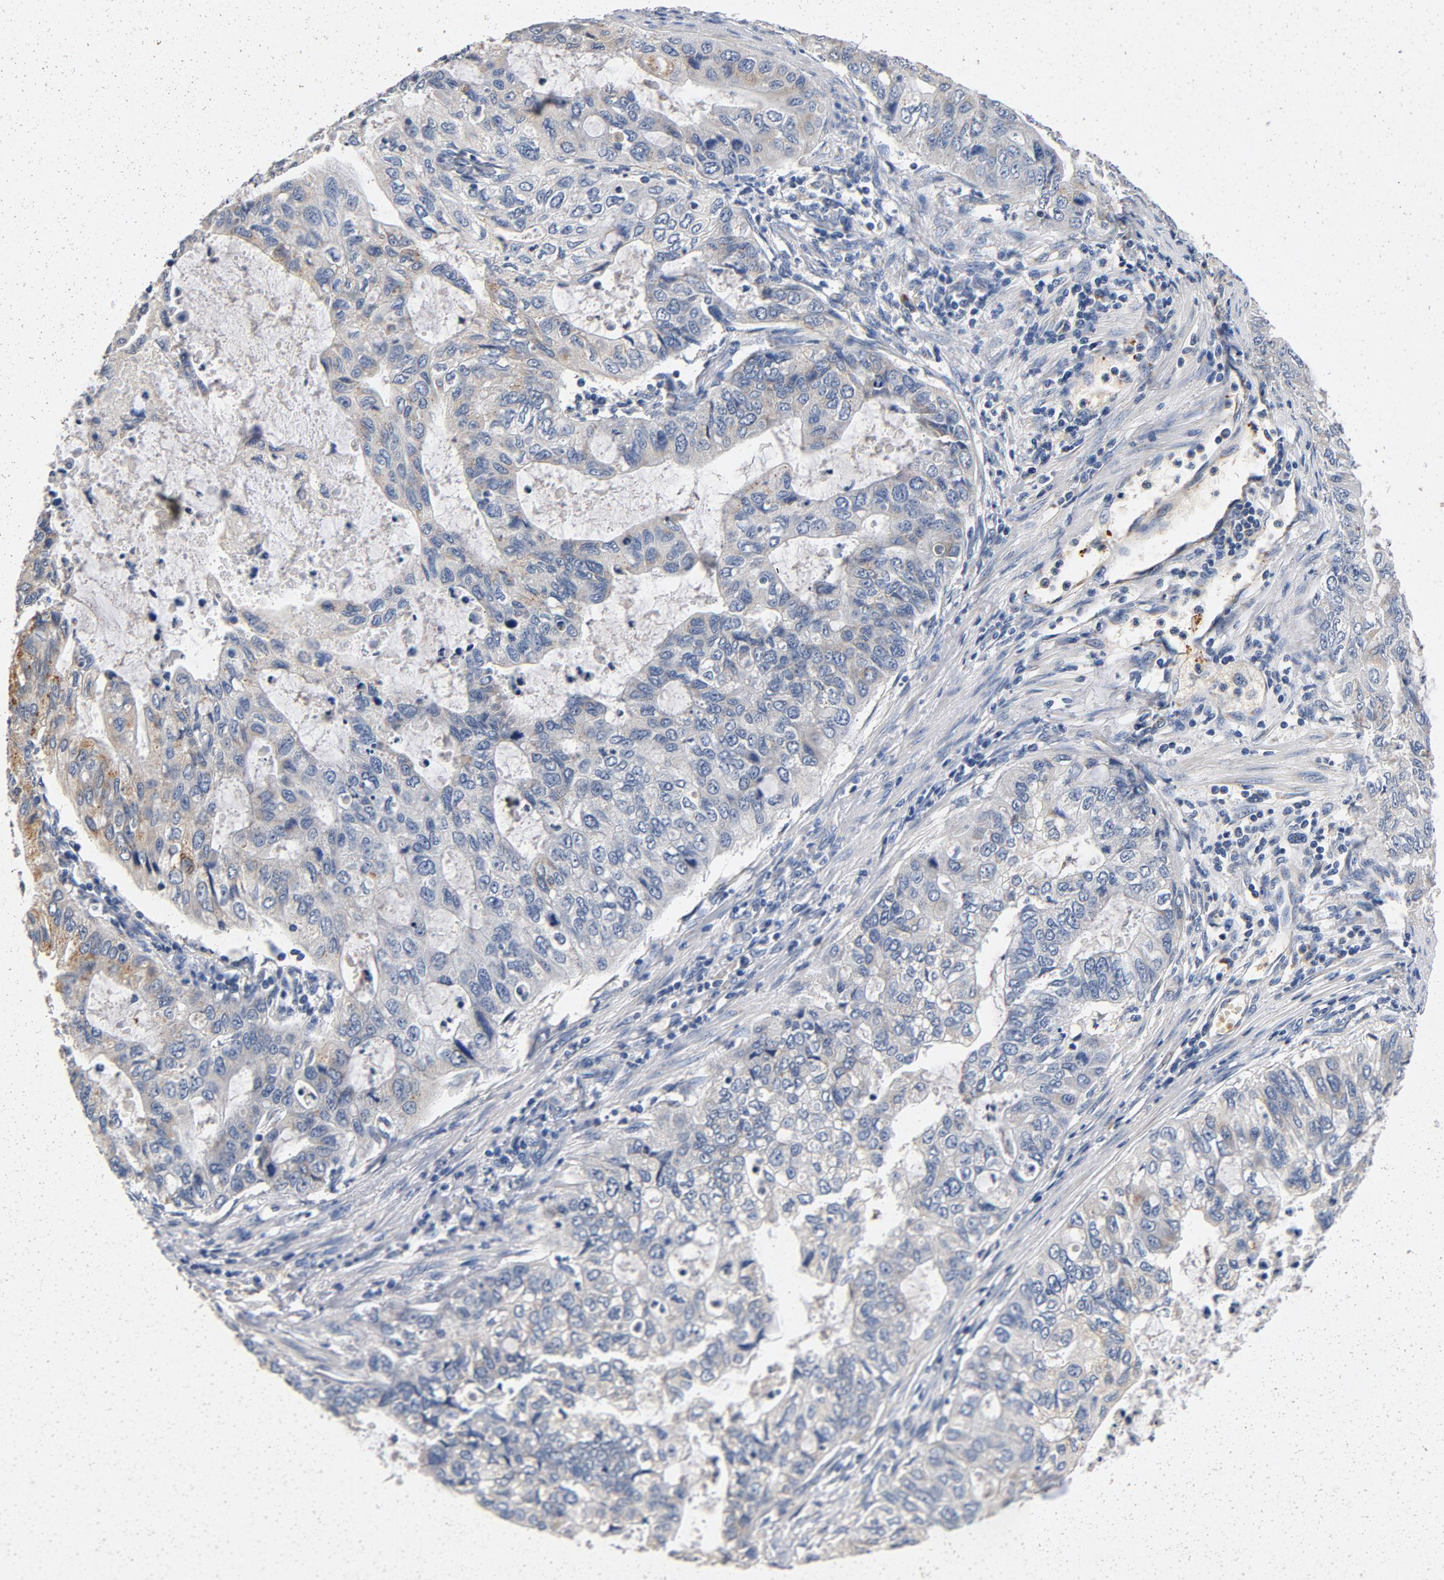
{"staining": {"intensity": "negative", "quantity": "none", "location": "none"}, "tissue": "stomach cancer", "cell_type": "Tumor cells", "image_type": "cancer", "snomed": [{"axis": "morphology", "description": "Adenocarcinoma, NOS"}, {"axis": "topography", "description": "Stomach, upper"}], "caption": "Immunohistochemistry photomicrograph of human adenocarcinoma (stomach) stained for a protein (brown), which displays no positivity in tumor cells. (Brightfield microscopy of DAB (3,3'-diaminobenzidine) immunohistochemistry at high magnification).", "gene": "LMAN2", "patient": {"sex": "female", "age": 52}}